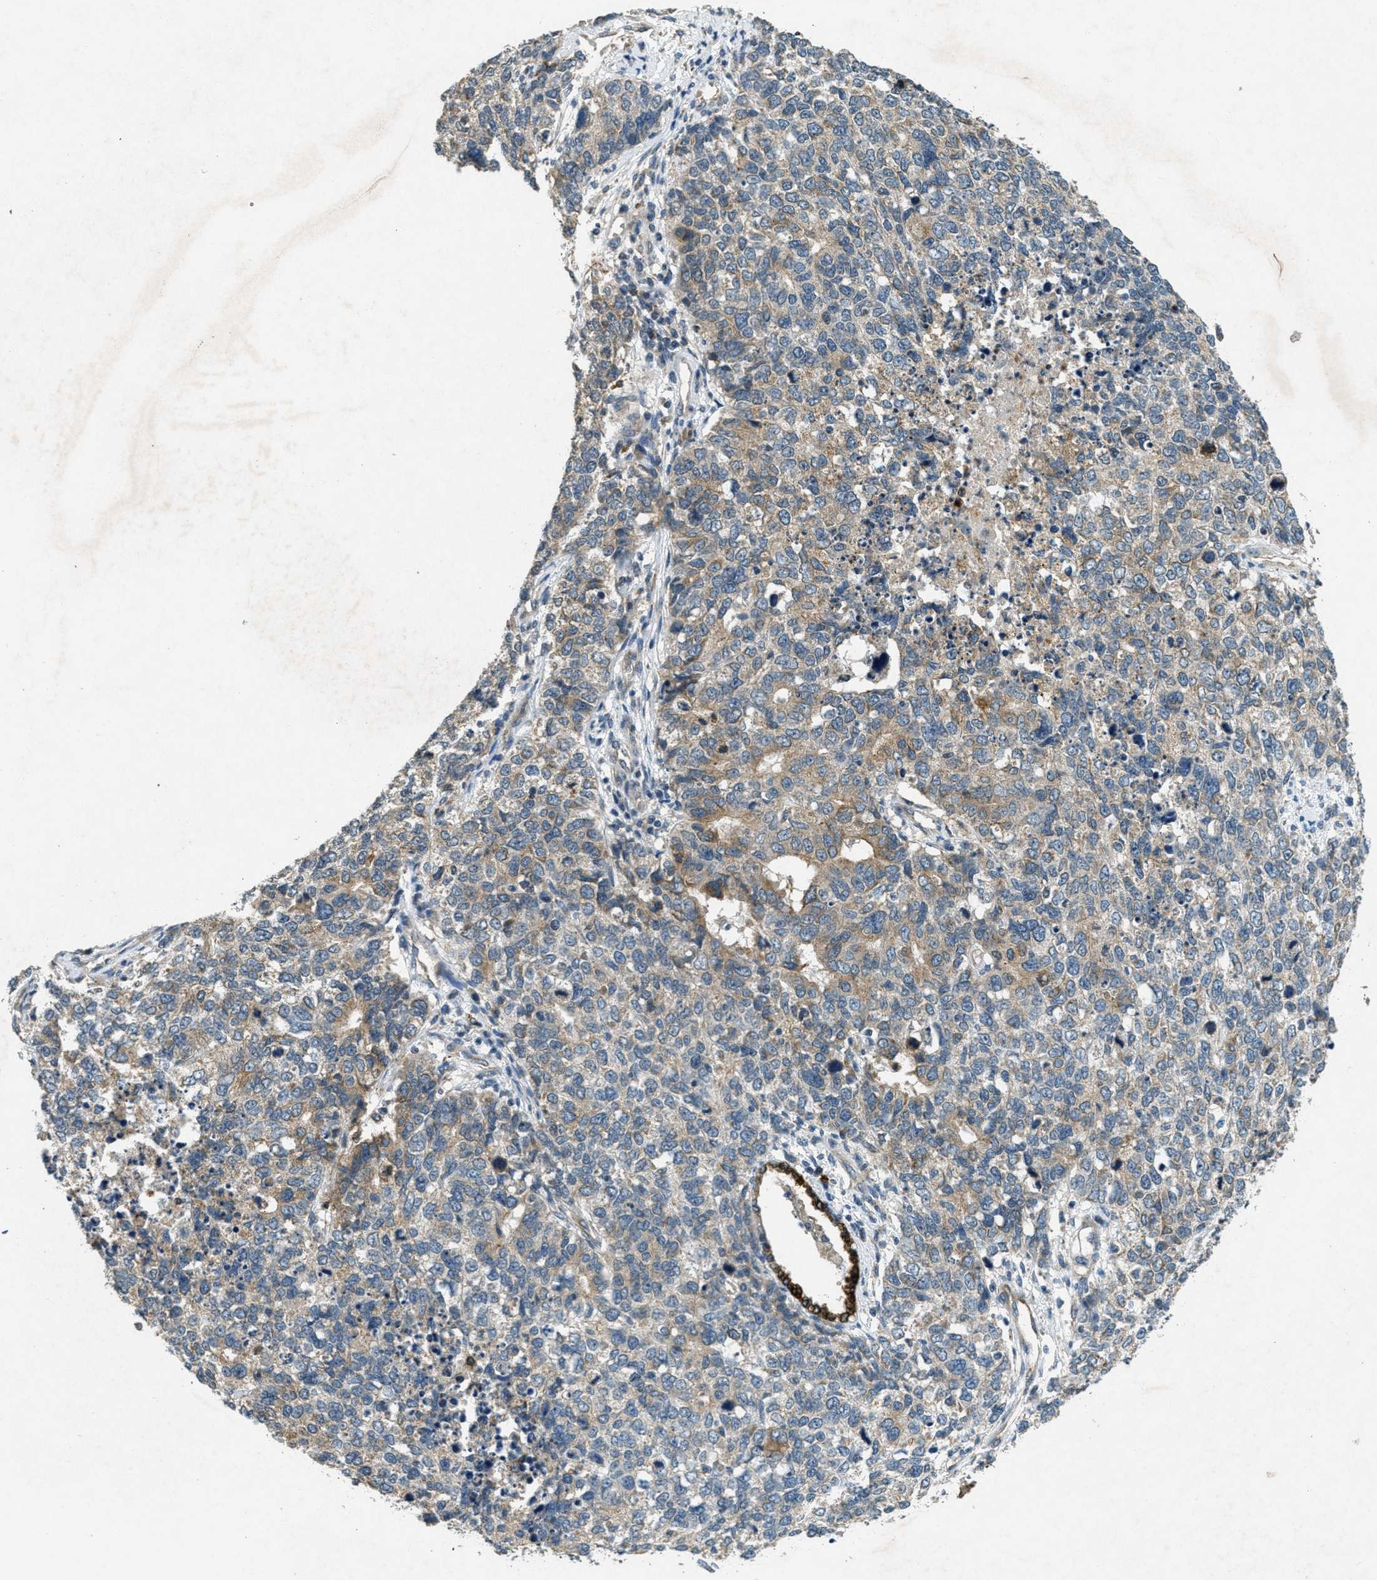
{"staining": {"intensity": "moderate", "quantity": "<25%", "location": "cytoplasmic/membranous"}, "tissue": "cervical cancer", "cell_type": "Tumor cells", "image_type": "cancer", "snomed": [{"axis": "morphology", "description": "Squamous cell carcinoma, NOS"}, {"axis": "topography", "description": "Cervix"}], "caption": "Protein expression analysis of human cervical cancer reveals moderate cytoplasmic/membranous expression in approximately <25% of tumor cells.", "gene": "RAB3D", "patient": {"sex": "female", "age": 63}}